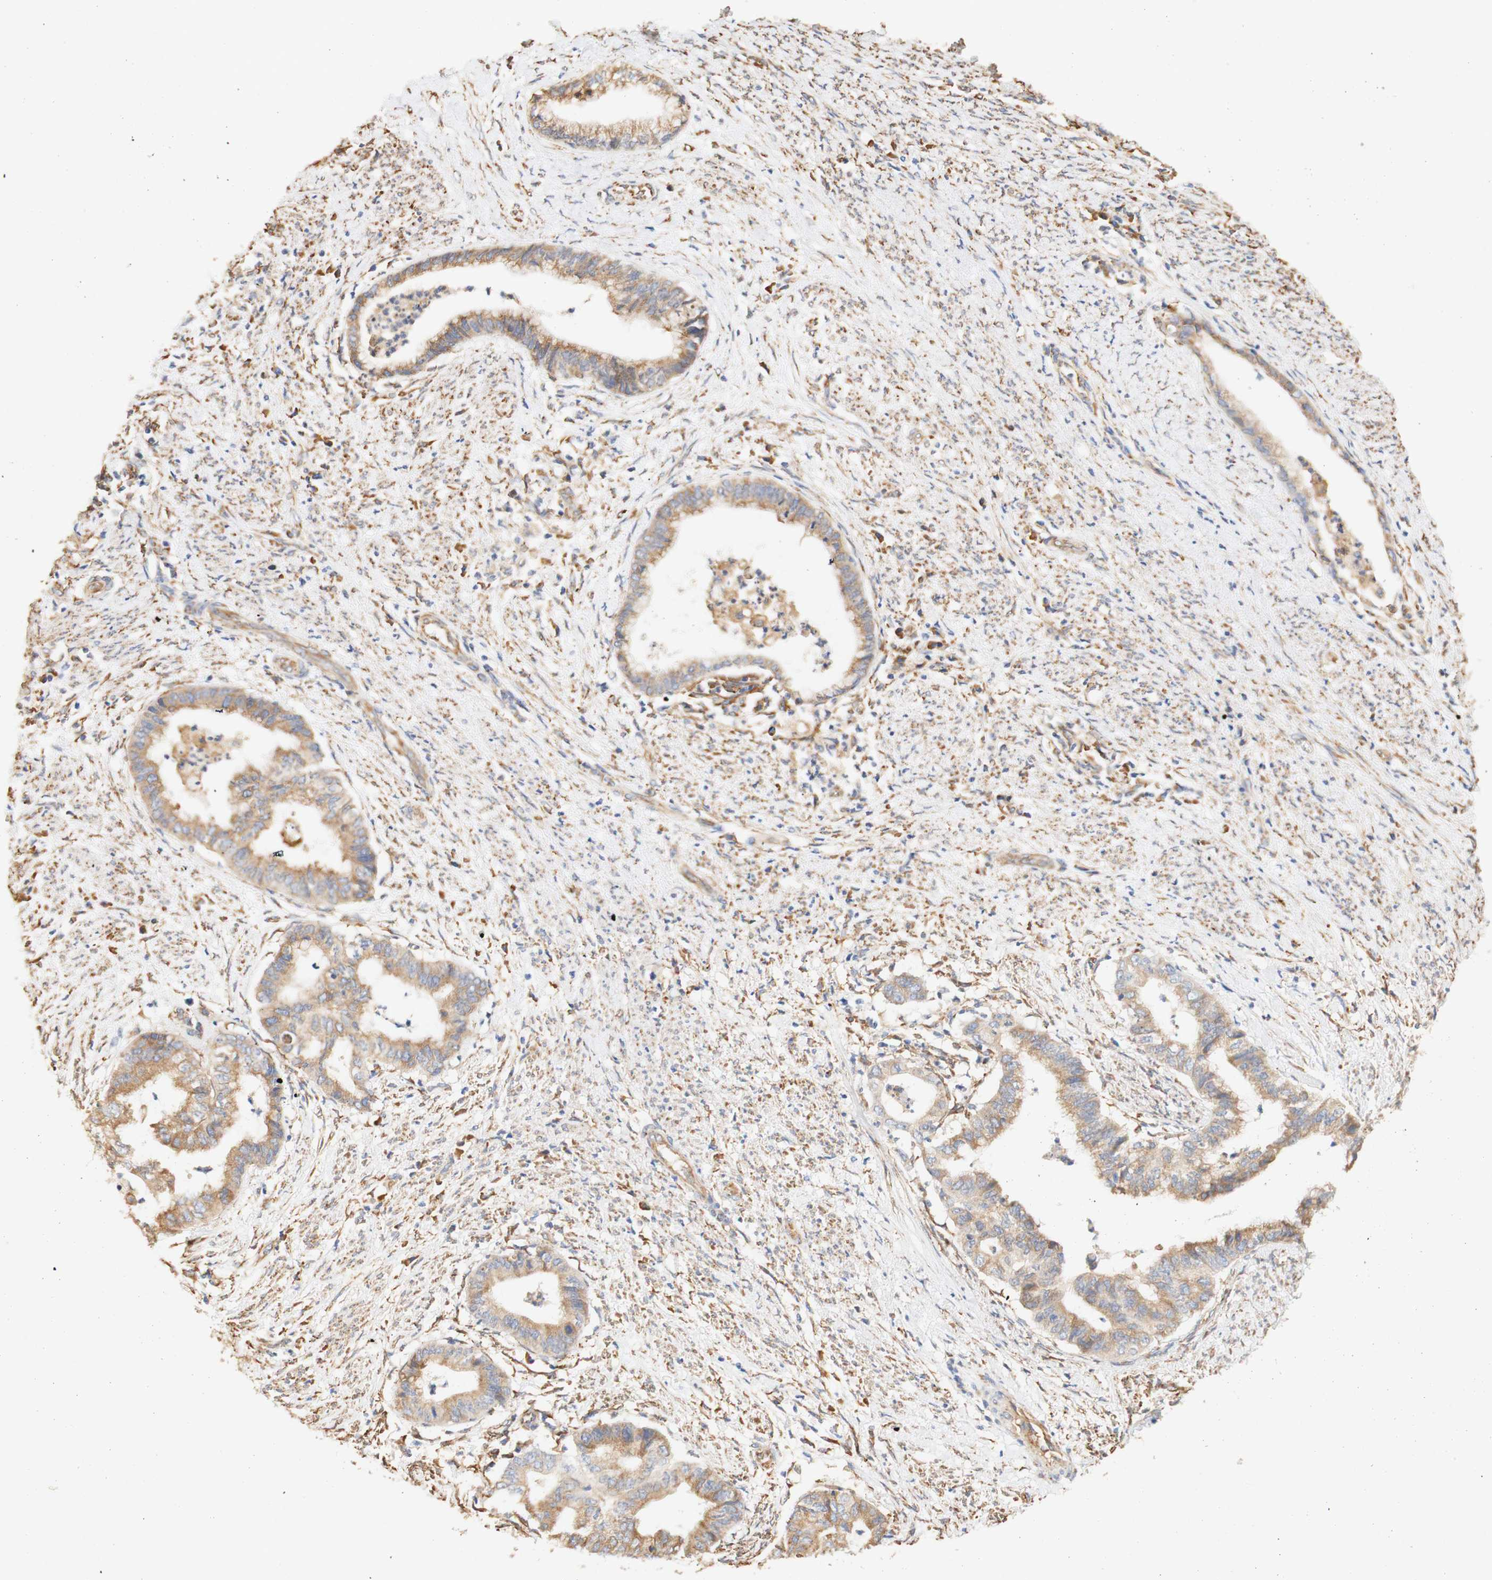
{"staining": {"intensity": "moderate", "quantity": ">75%", "location": "cytoplasmic/membranous"}, "tissue": "endometrial cancer", "cell_type": "Tumor cells", "image_type": "cancer", "snomed": [{"axis": "morphology", "description": "Necrosis, NOS"}, {"axis": "morphology", "description": "Adenocarcinoma, NOS"}, {"axis": "topography", "description": "Endometrium"}], "caption": "Endometrial cancer (adenocarcinoma) stained with a protein marker reveals moderate staining in tumor cells.", "gene": "EIF2AK4", "patient": {"sex": "female", "age": 79}}